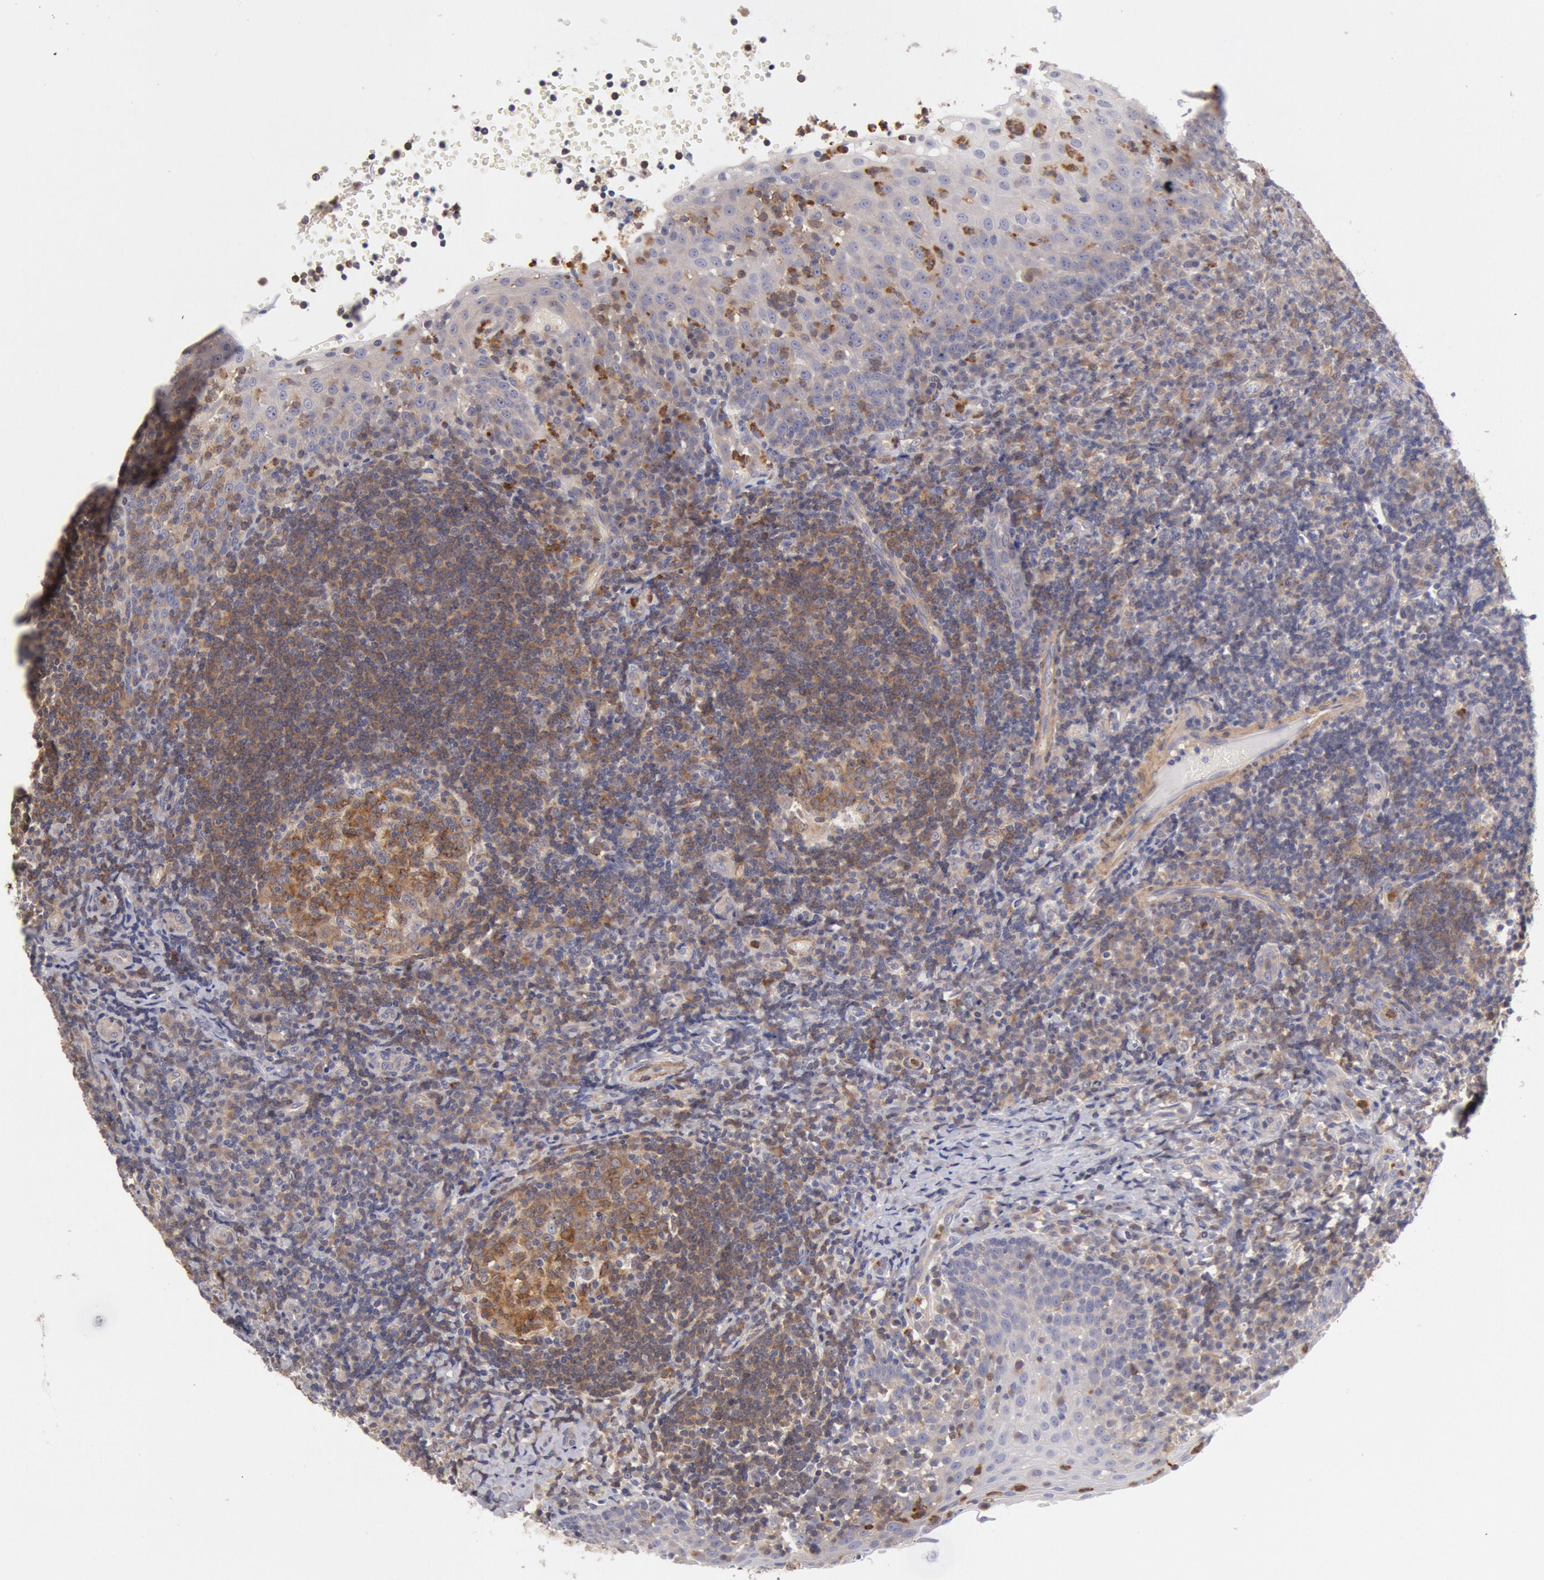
{"staining": {"intensity": "moderate", "quantity": "25%-75%", "location": "cytoplasmic/membranous"}, "tissue": "tonsil", "cell_type": "Germinal center cells", "image_type": "normal", "snomed": [{"axis": "morphology", "description": "Normal tissue, NOS"}, {"axis": "topography", "description": "Tonsil"}], "caption": "A high-resolution histopathology image shows immunohistochemistry (IHC) staining of unremarkable tonsil, which shows moderate cytoplasmic/membranous positivity in about 25%-75% of germinal center cells. The protein is stained brown, and the nuclei are stained in blue (DAB IHC with brightfield microscopy, high magnification).", "gene": "TMED8", "patient": {"sex": "female", "age": 40}}